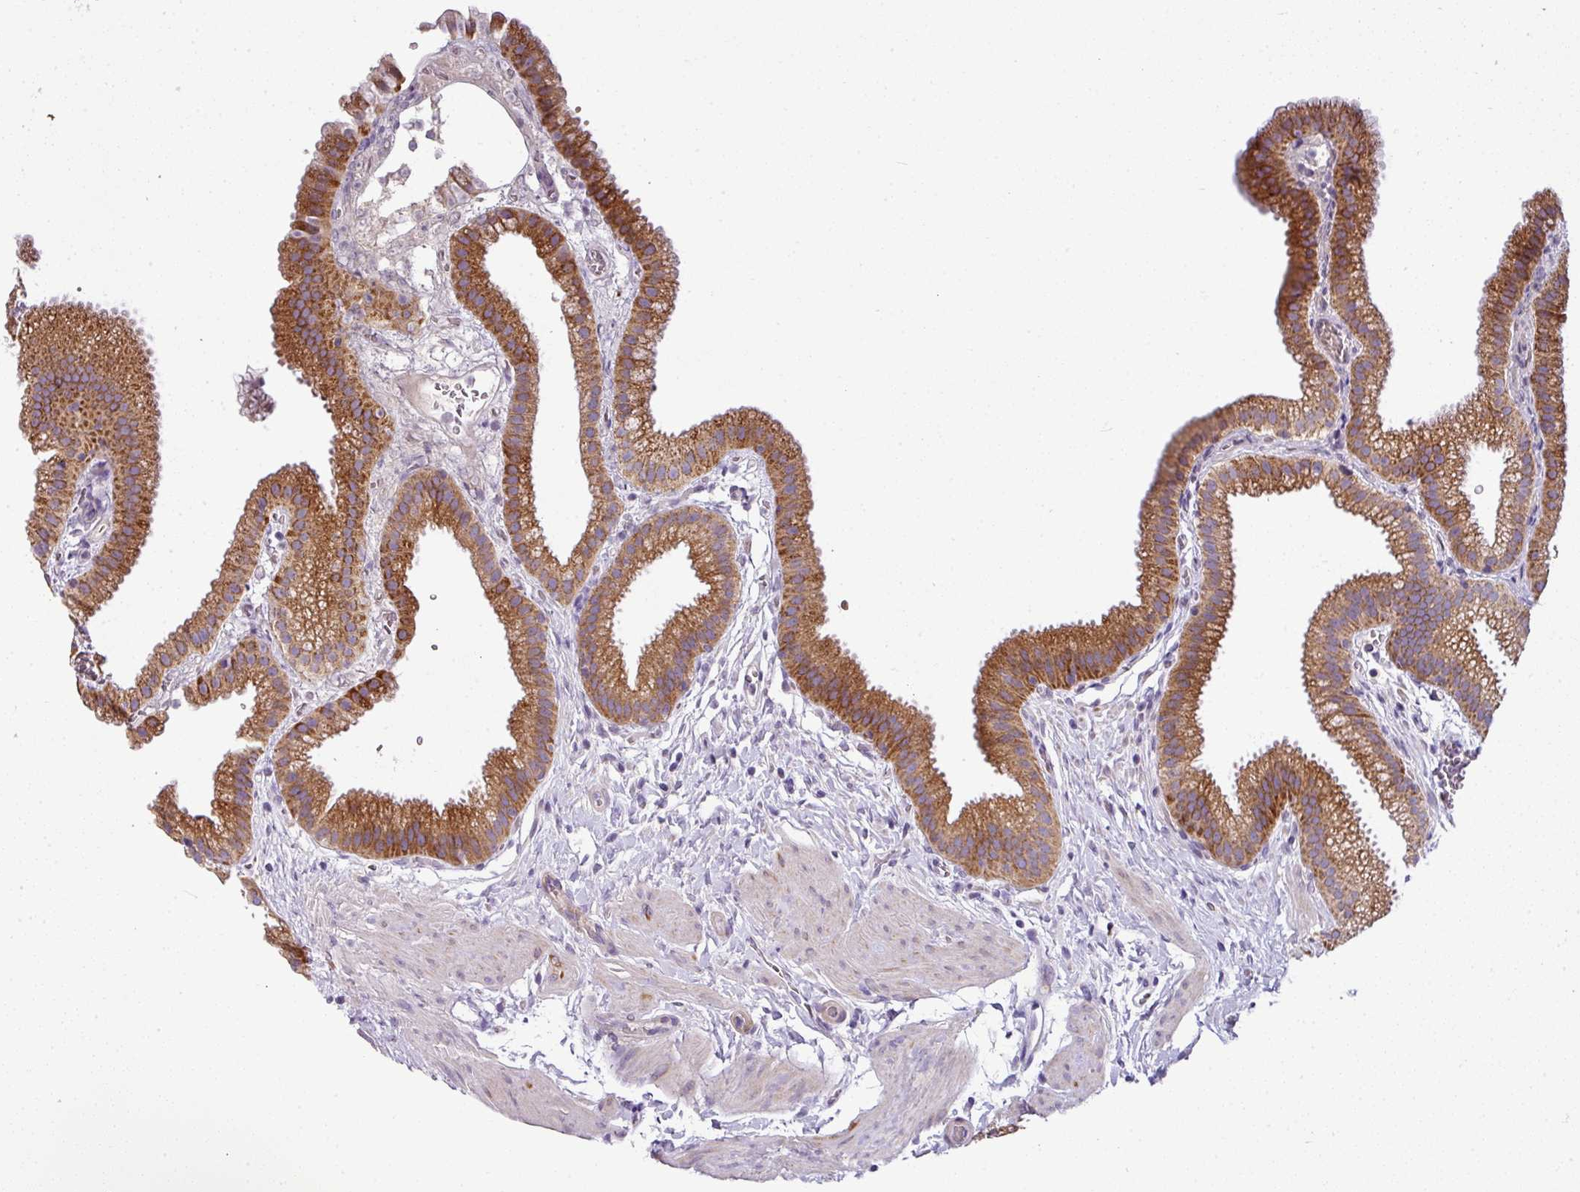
{"staining": {"intensity": "strong", "quantity": ">75%", "location": "cytoplasmic/membranous"}, "tissue": "gallbladder", "cell_type": "Glandular cells", "image_type": "normal", "snomed": [{"axis": "morphology", "description": "Normal tissue, NOS"}, {"axis": "topography", "description": "Gallbladder"}], "caption": "Immunohistochemistry (IHC) histopathology image of normal human gallbladder stained for a protein (brown), which reveals high levels of strong cytoplasmic/membranous expression in about >75% of glandular cells.", "gene": "GAN", "patient": {"sex": "female", "age": 63}}